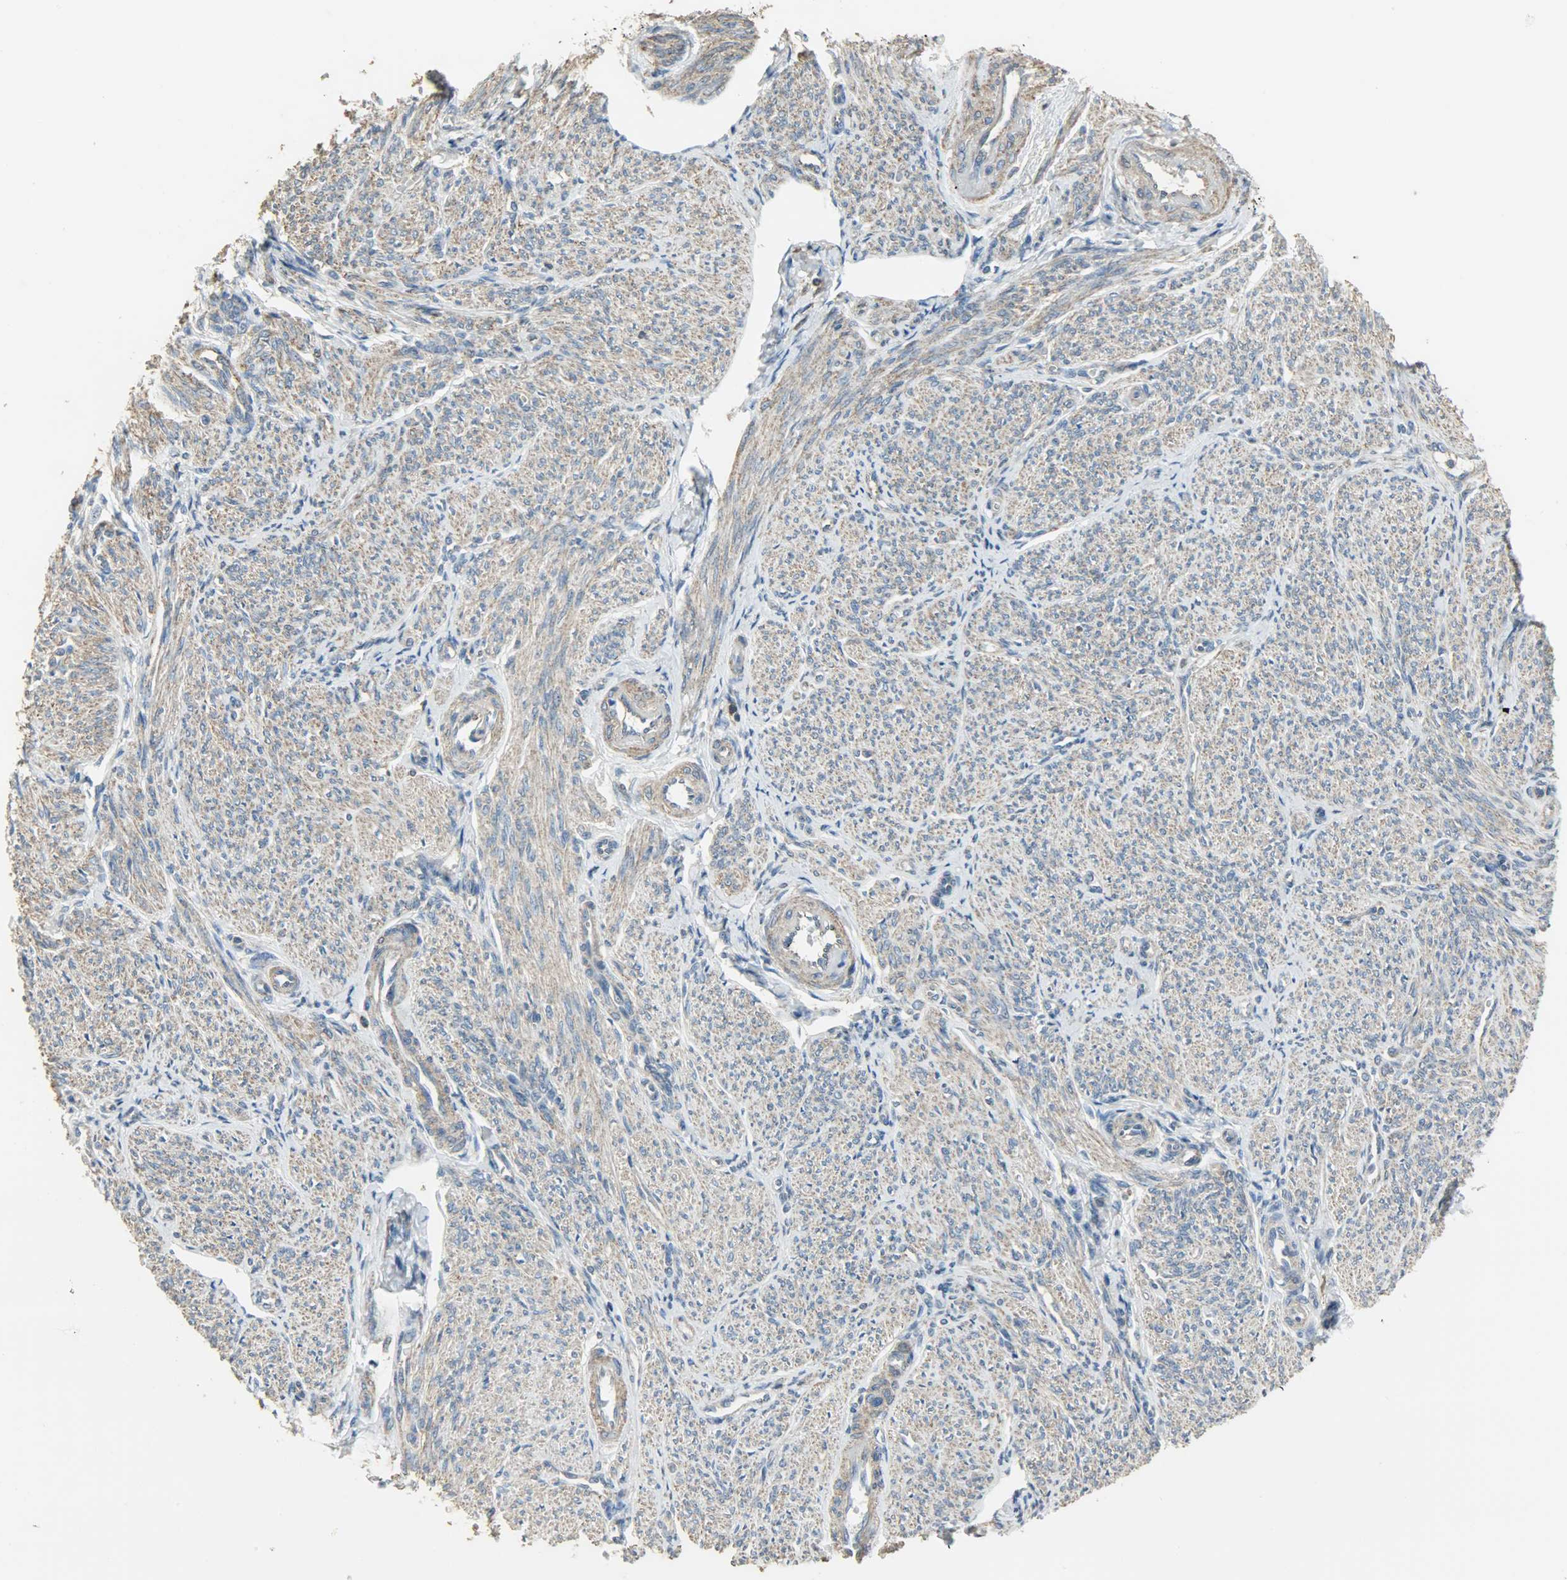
{"staining": {"intensity": "weak", "quantity": "25%-75%", "location": "cytoplasmic/membranous"}, "tissue": "smooth muscle", "cell_type": "Smooth muscle cells", "image_type": "normal", "snomed": [{"axis": "morphology", "description": "Normal tissue, NOS"}, {"axis": "topography", "description": "Smooth muscle"}], "caption": "An image showing weak cytoplasmic/membranous expression in about 25%-75% of smooth muscle cells in benign smooth muscle, as visualized by brown immunohistochemical staining.", "gene": "DNAJA4", "patient": {"sex": "female", "age": 65}}